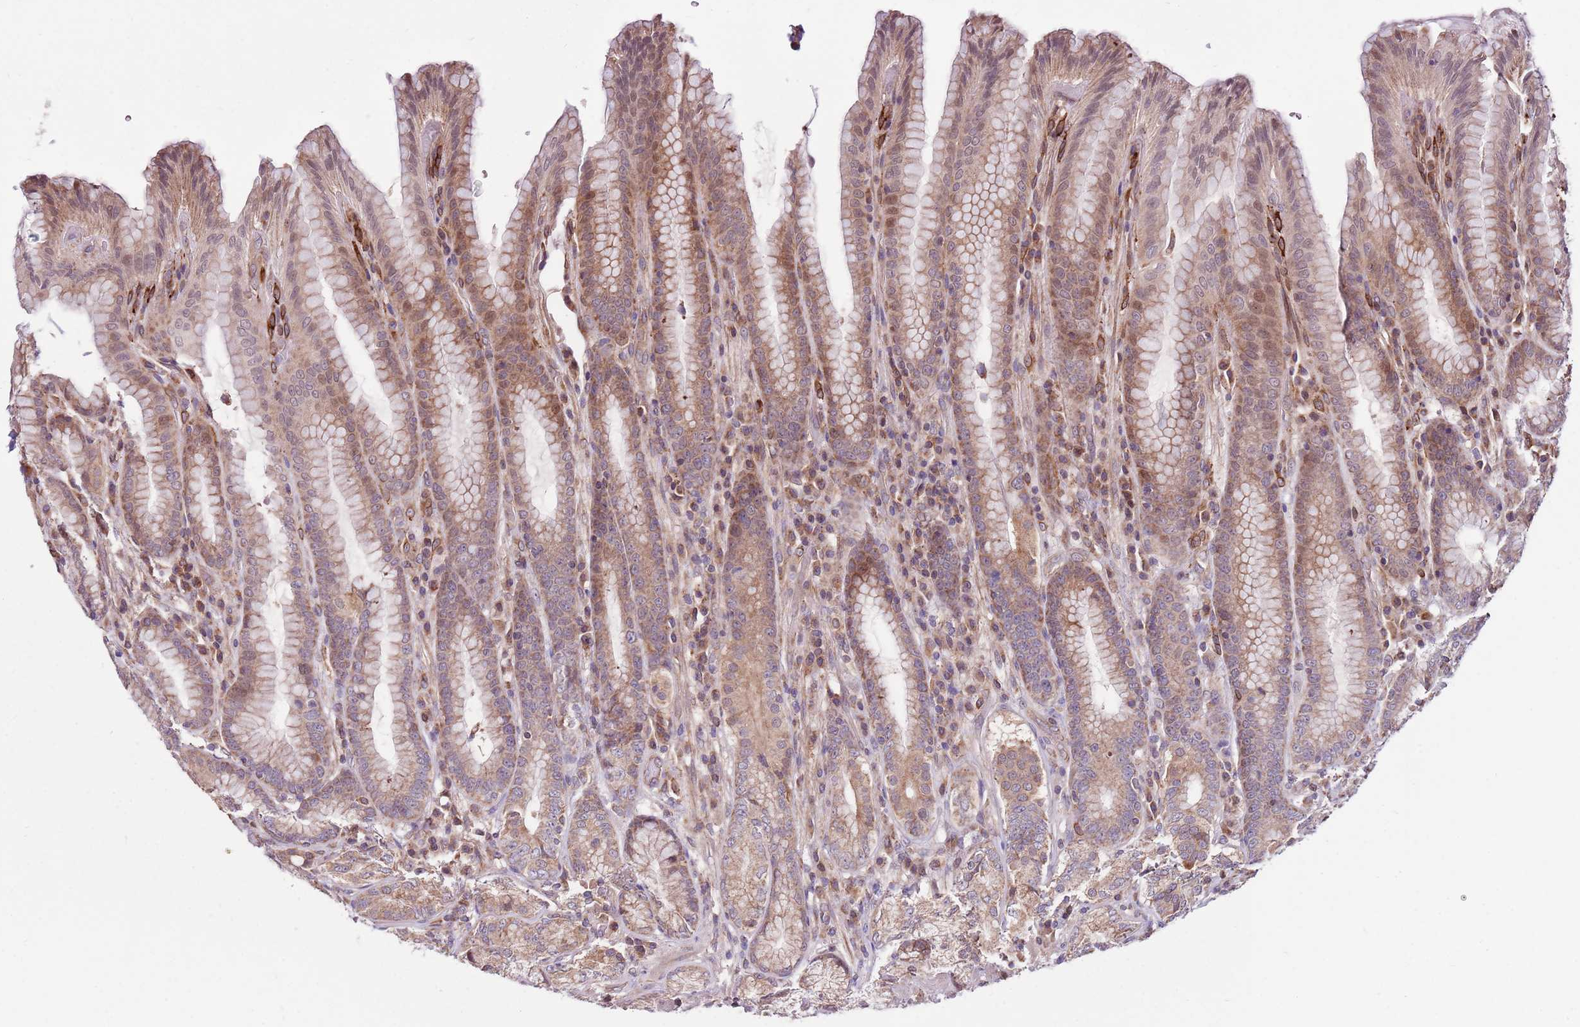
{"staining": {"intensity": "moderate", "quantity": "25%-75%", "location": "cytoplasmic/membranous"}, "tissue": "stomach", "cell_type": "Glandular cells", "image_type": "normal", "snomed": [{"axis": "morphology", "description": "Normal tissue, NOS"}, {"axis": "topography", "description": "Stomach, upper"}, {"axis": "topography", "description": "Stomach, lower"}], "caption": "There is medium levels of moderate cytoplasmic/membranous staining in glandular cells of benign stomach, as demonstrated by immunohistochemical staining (brown color).", "gene": "SMG1", "patient": {"sex": "female", "age": 76}}